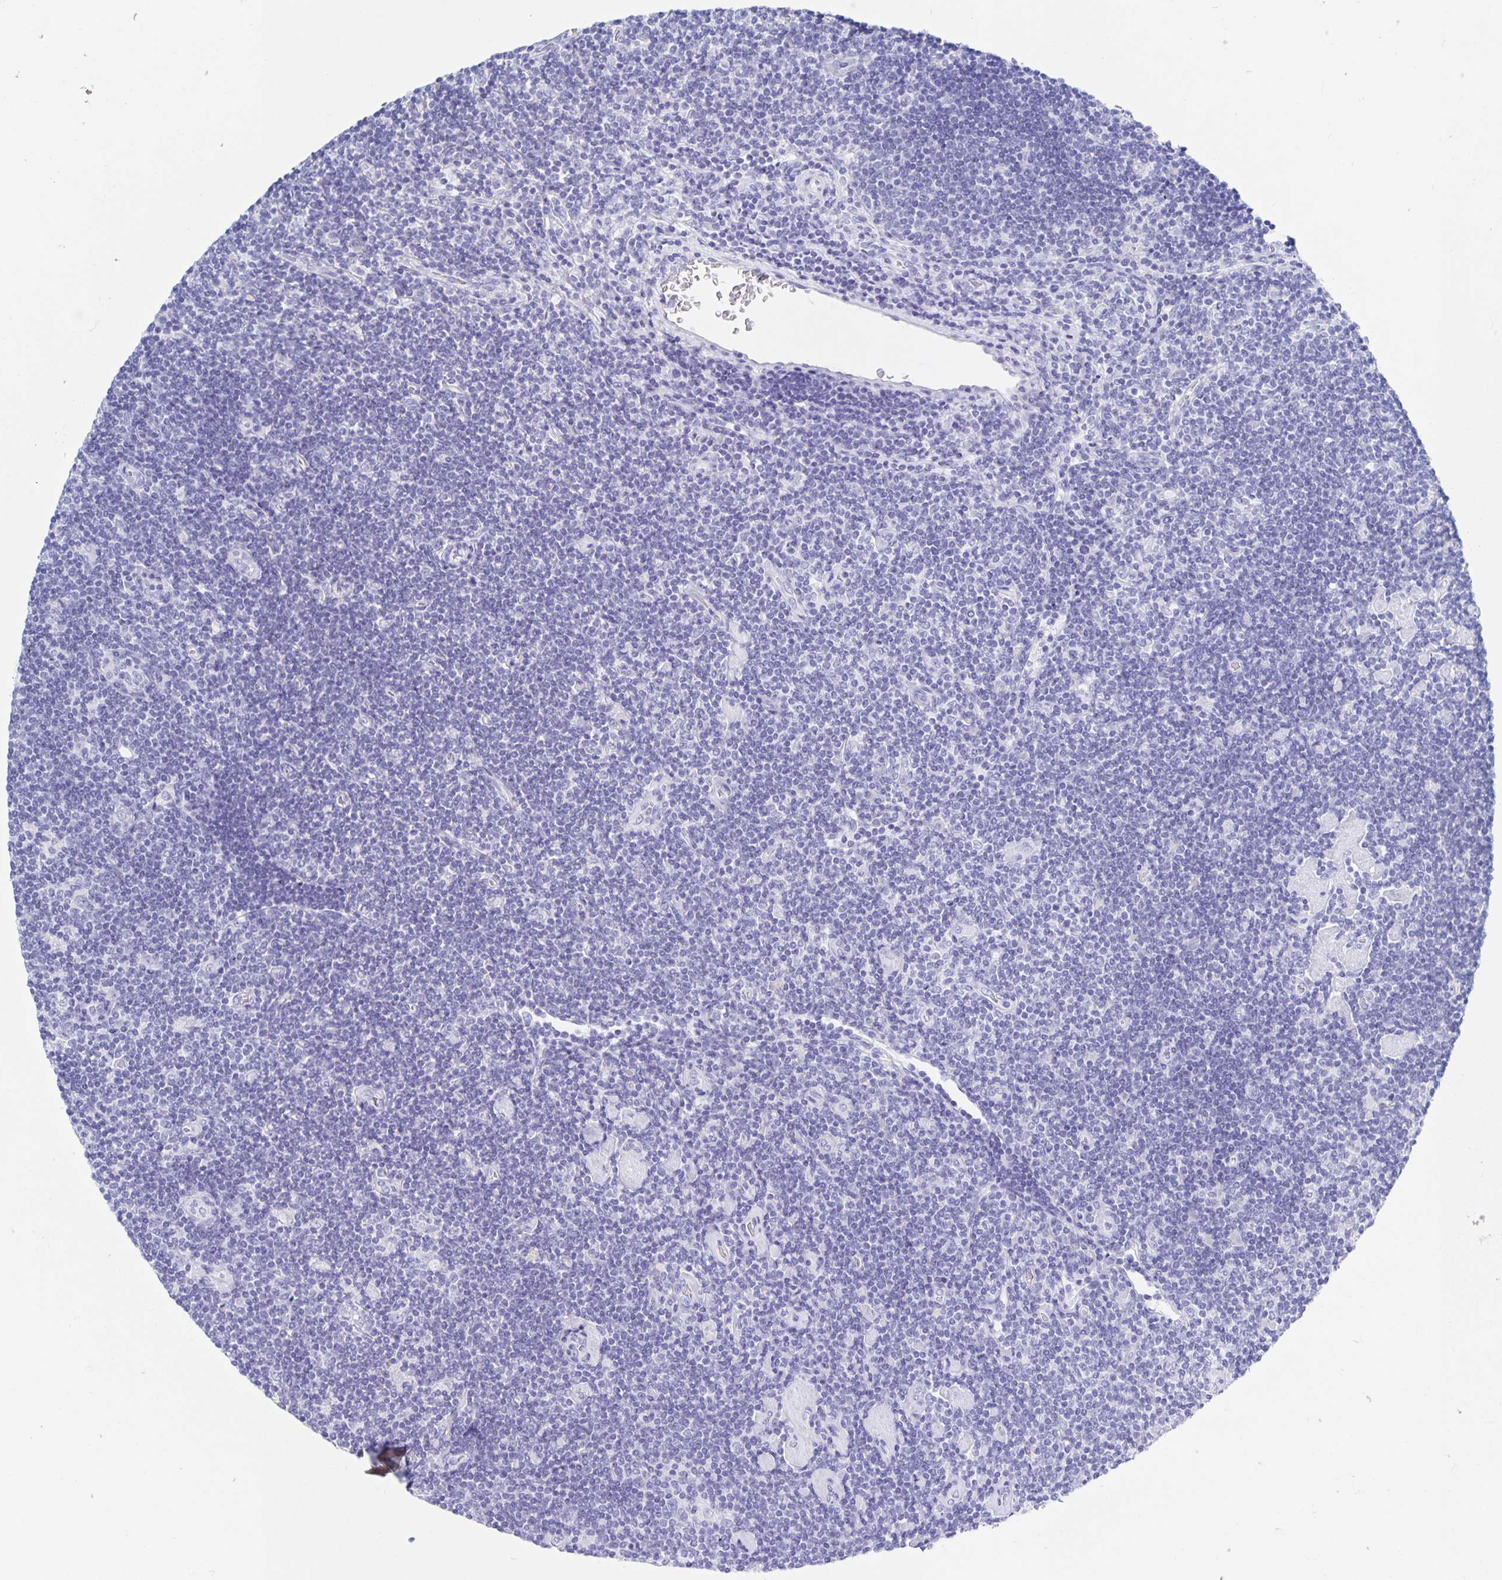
{"staining": {"intensity": "negative", "quantity": "none", "location": "none"}, "tissue": "lymphoma", "cell_type": "Tumor cells", "image_type": "cancer", "snomed": [{"axis": "morphology", "description": "Hodgkin's disease, NOS"}, {"axis": "topography", "description": "Lymph node"}], "caption": "Immunohistochemistry (IHC) of lymphoma shows no staining in tumor cells.", "gene": "DMBT1", "patient": {"sex": "male", "age": 40}}